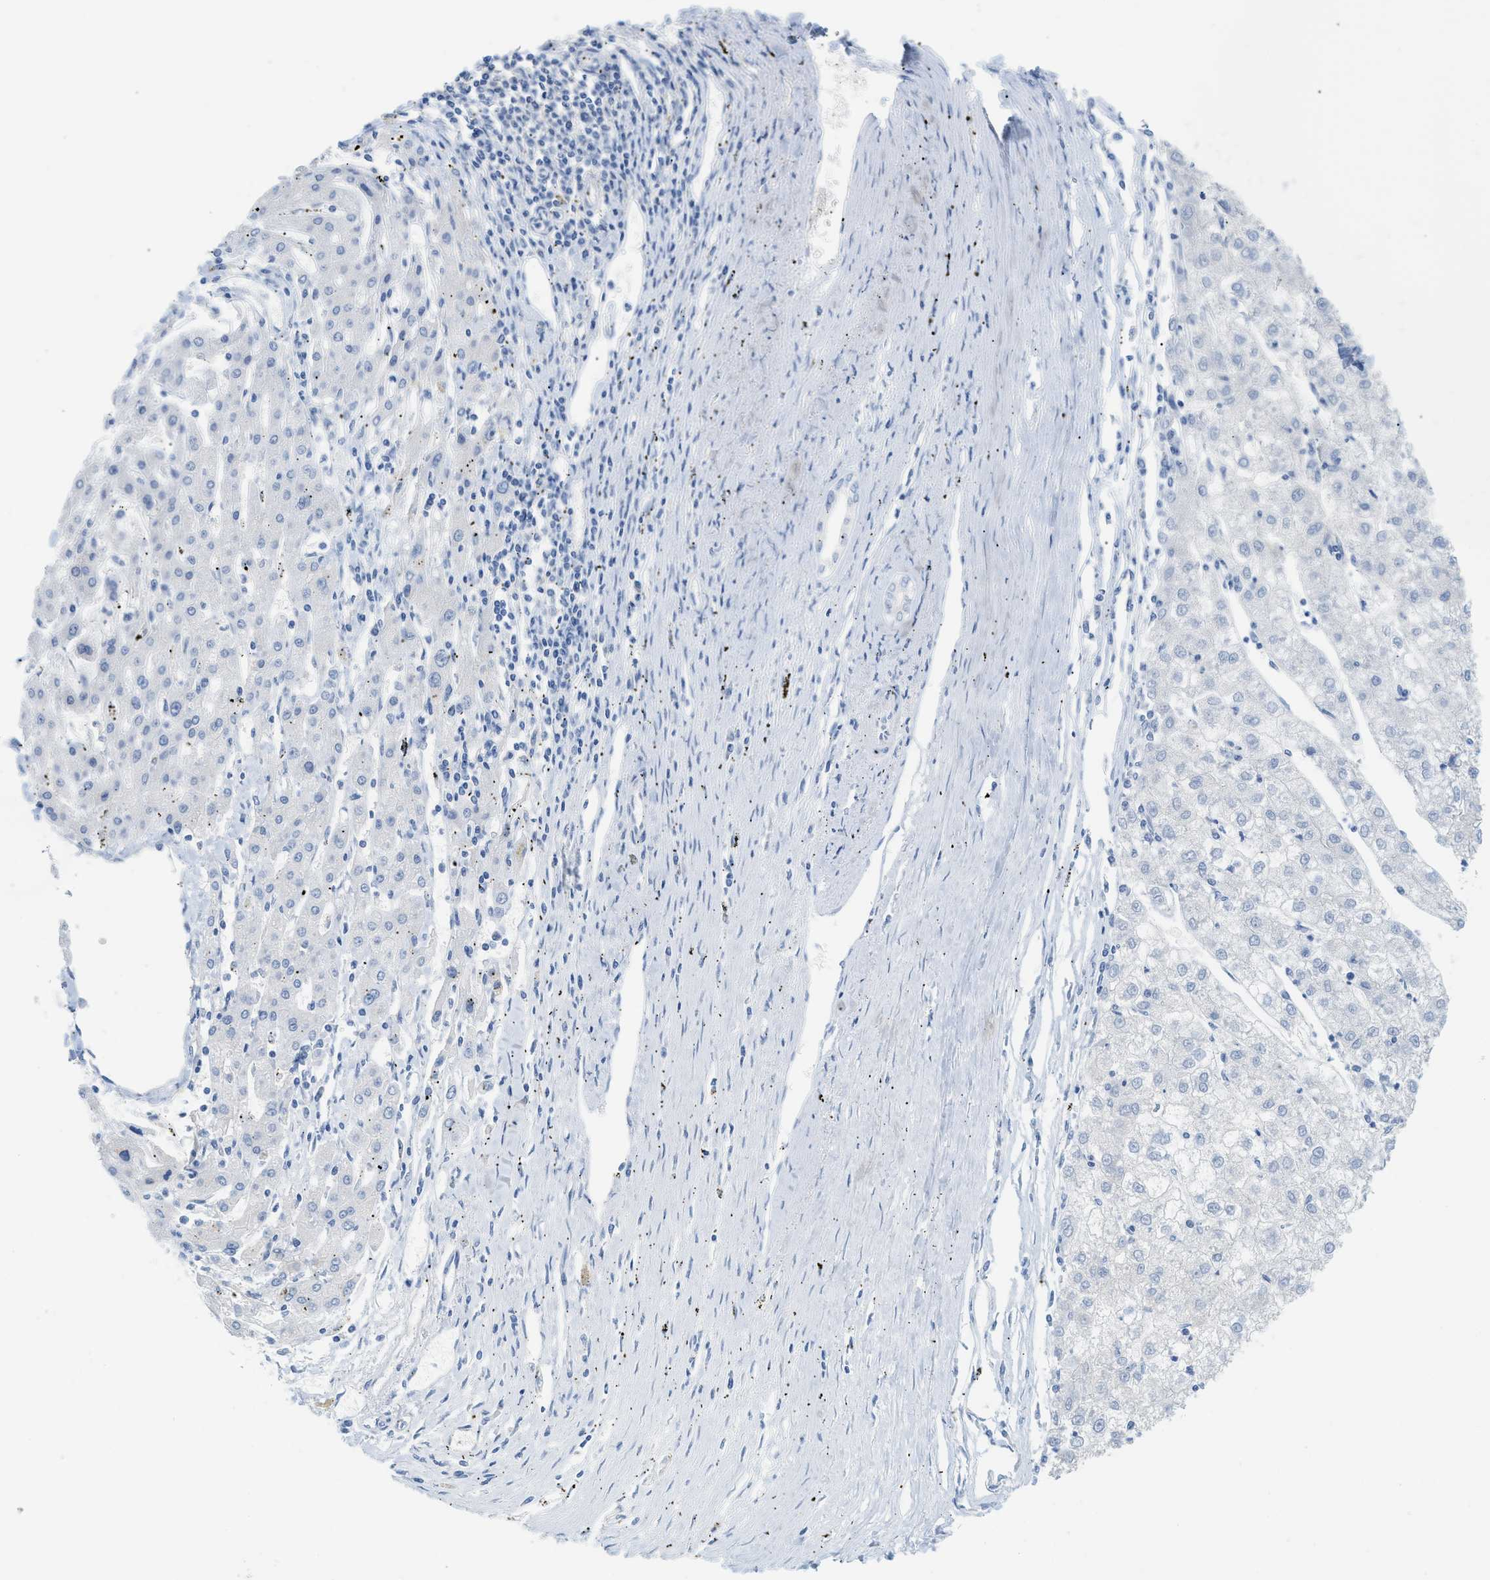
{"staining": {"intensity": "negative", "quantity": "none", "location": "none"}, "tissue": "liver cancer", "cell_type": "Tumor cells", "image_type": "cancer", "snomed": [{"axis": "morphology", "description": "Carcinoma, Hepatocellular, NOS"}, {"axis": "topography", "description": "Liver"}], "caption": "A high-resolution histopathology image shows immunohistochemistry (IHC) staining of liver cancer (hepatocellular carcinoma), which displays no significant expression in tumor cells.", "gene": "PAPPA", "patient": {"sex": "male", "age": 72}}